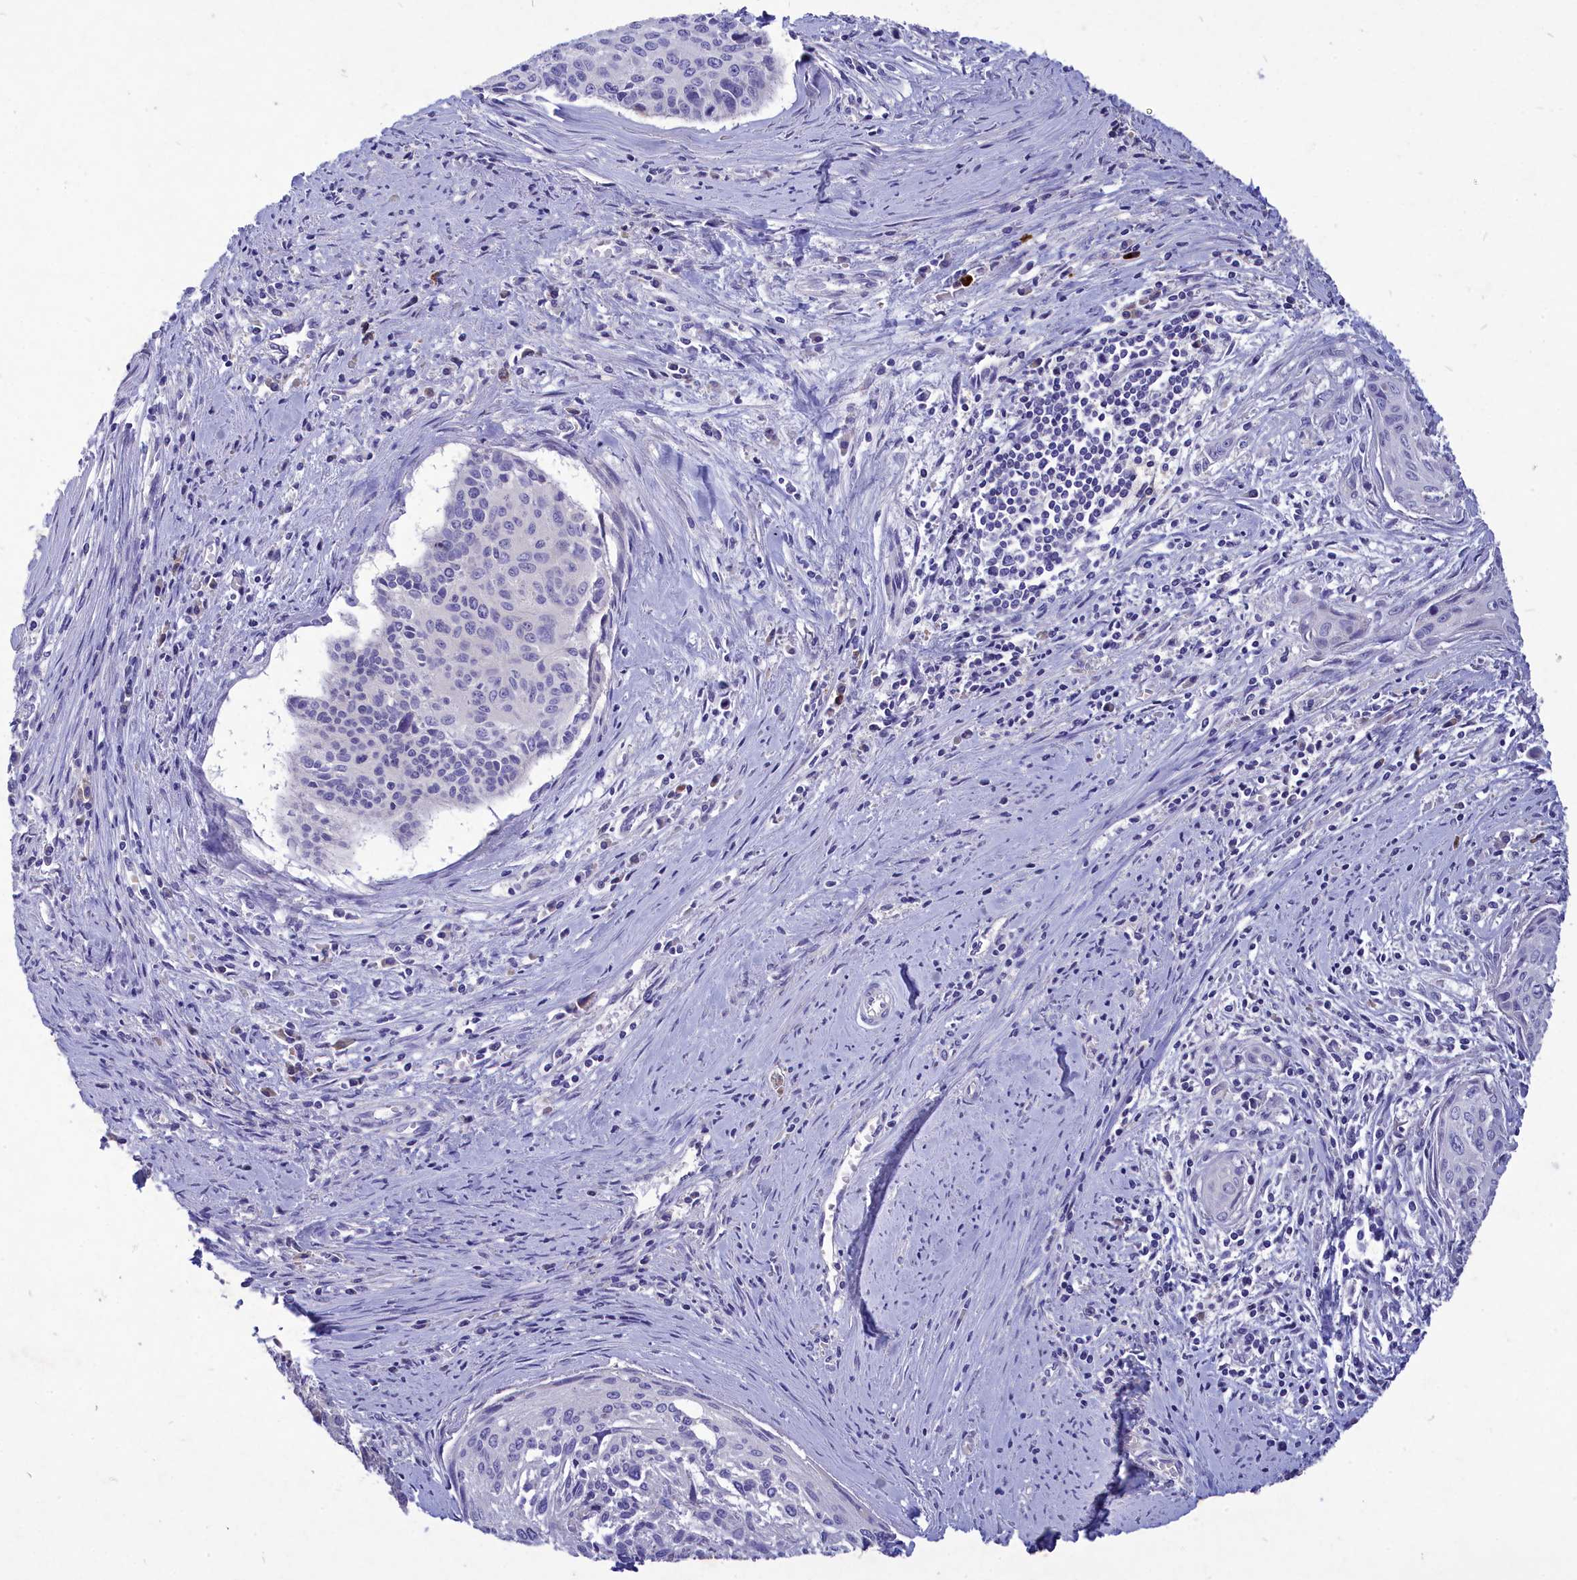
{"staining": {"intensity": "negative", "quantity": "none", "location": "none"}, "tissue": "cervical cancer", "cell_type": "Tumor cells", "image_type": "cancer", "snomed": [{"axis": "morphology", "description": "Squamous cell carcinoma, NOS"}, {"axis": "topography", "description": "Cervix"}], "caption": "Immunohistochemical staining of cervical squamous cell carcinoma shows no significant positivity in tumor cells. (DAB IHC visualized using brightfield microscopy, high magnification).", "gene": "DEFB119", "patient": {"sex": "female", "age": 55}}